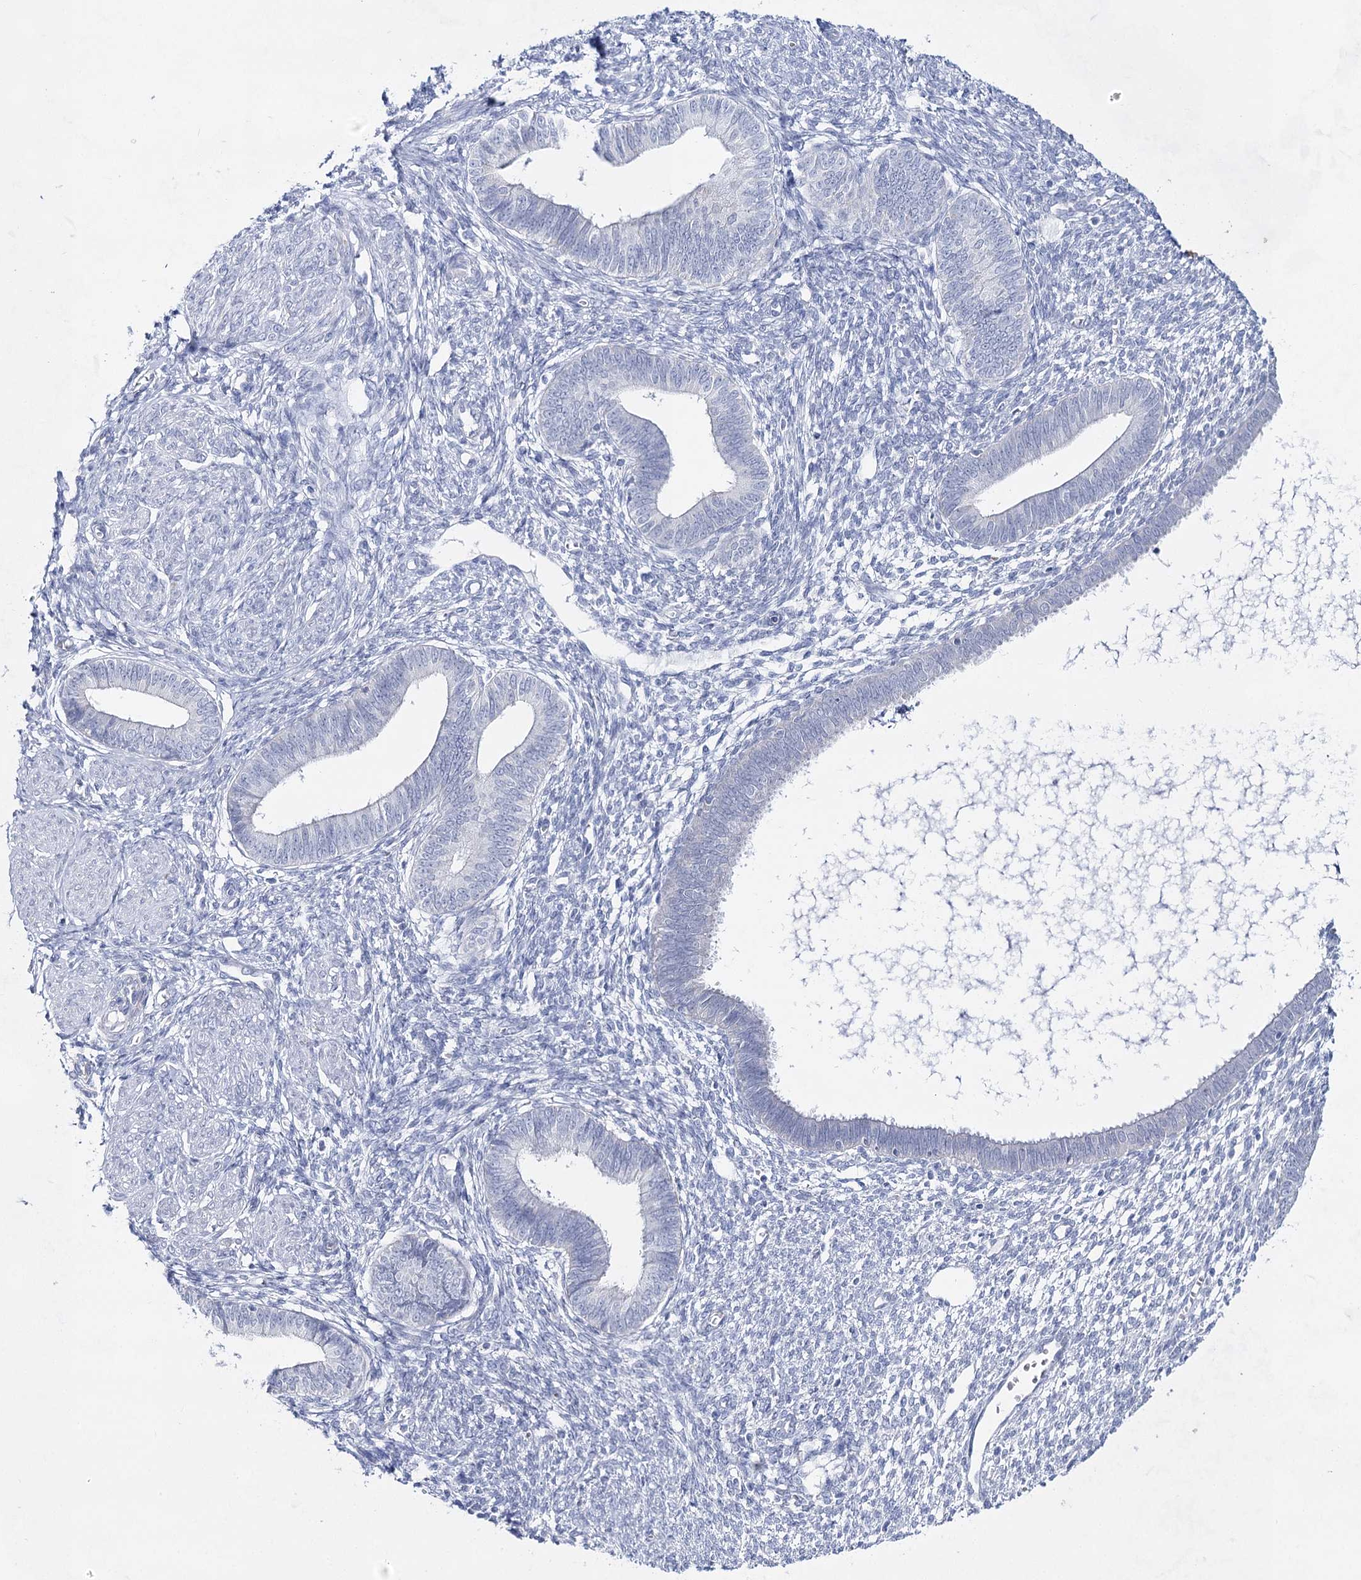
{"staining": {"intensity": "negative", "quantity": "none", "location": "none"}, "tissue": "endometrium", "cell_type": "Cells in endometrial stroma", "image_type": "normal", "snomed": [{"axis": "morphology", "description": "Normal tissue, NOS"}, {"axis": "topography", "description": "Endometrium"}], "caption": "Immunohistochemical staining of normal human endometrium displays no significant expression in cells in endometrial stroma. The staining was performed using DAB to visualize the protein expression in brown, while the nuclei were stained in blue with hematoxylin (Magnification: 20x).", "gene": "BPHL", "patient": {"sex": "female", "age": 46}}